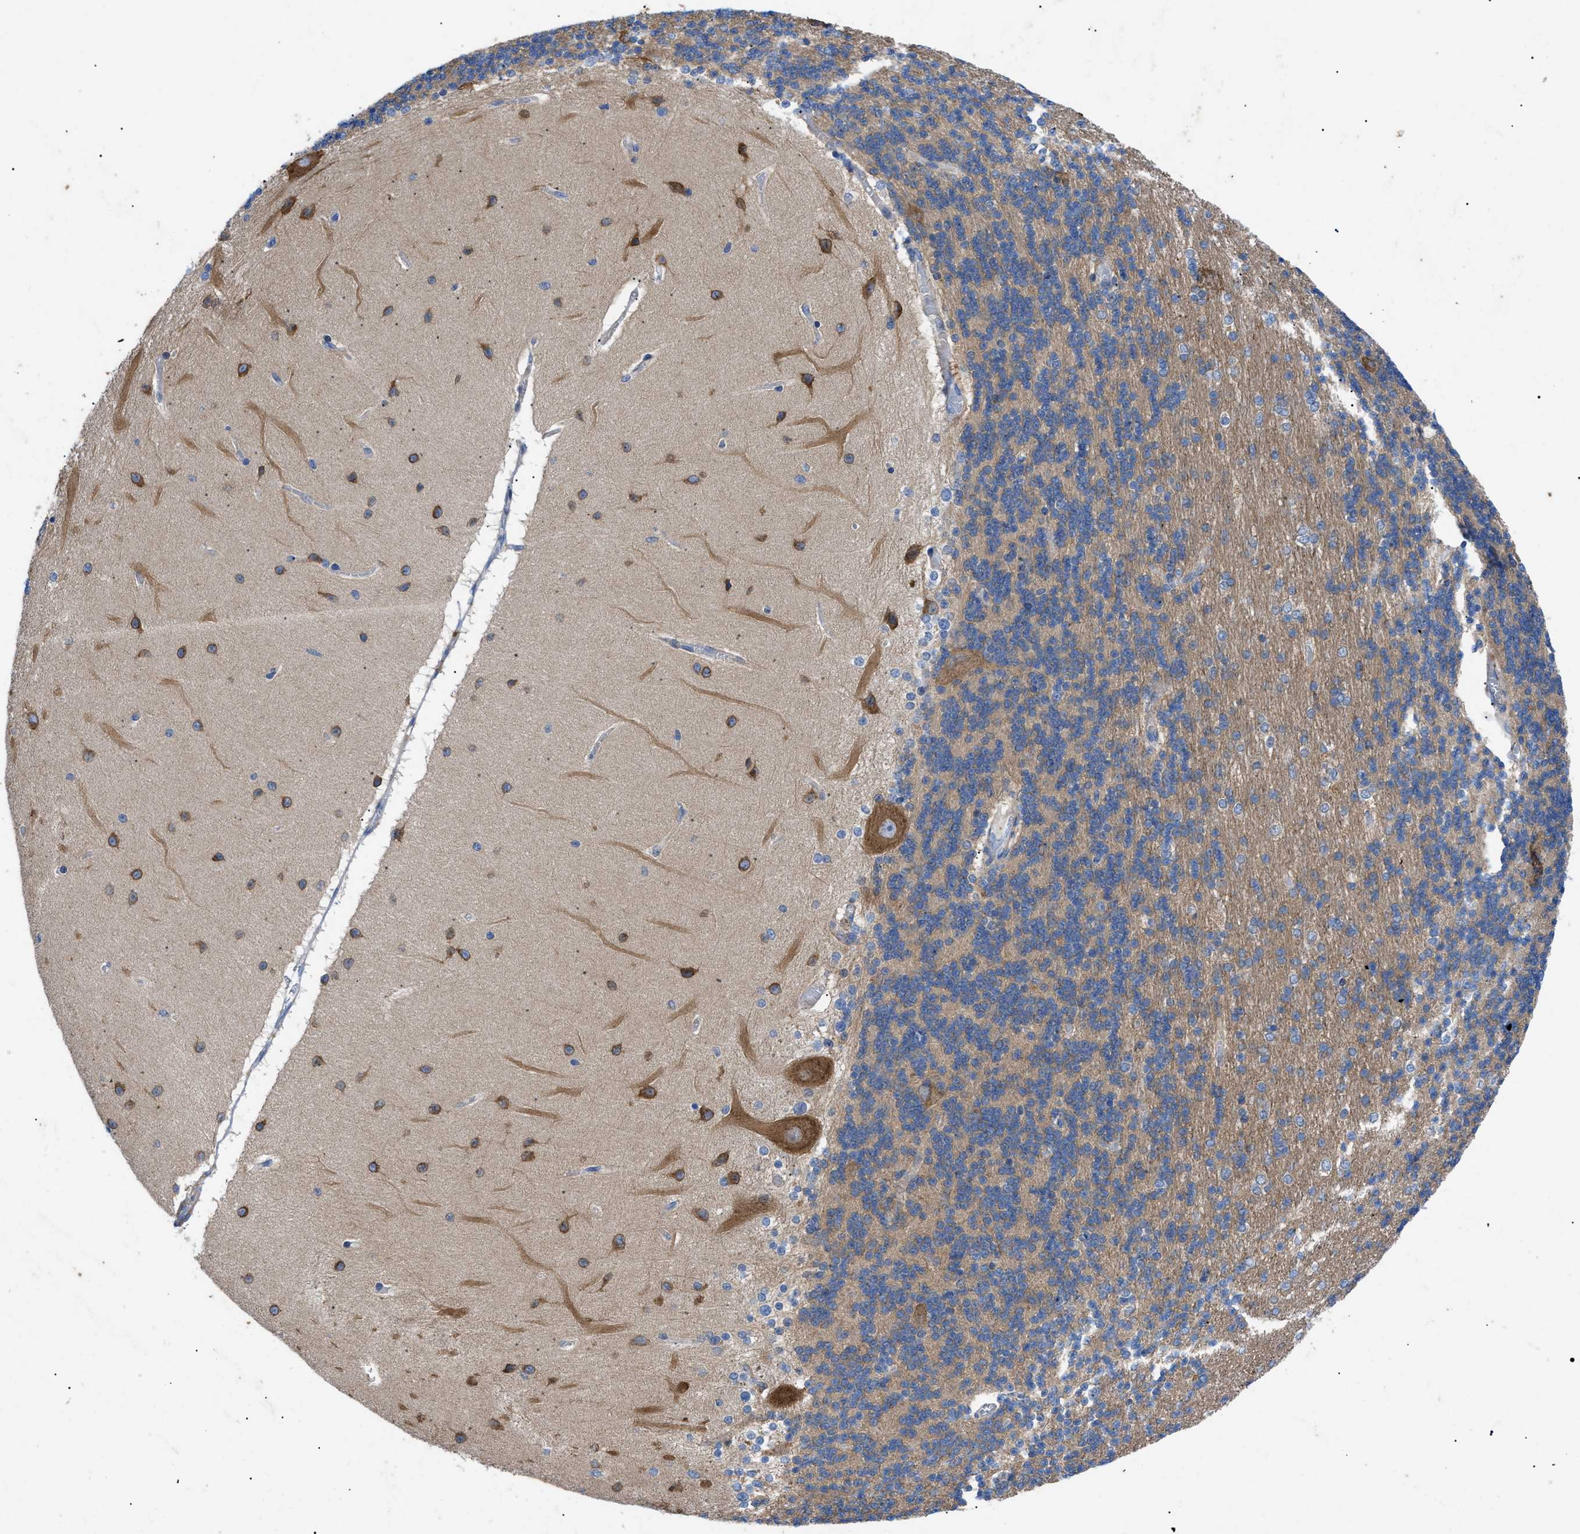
{"staining": {"intensity": "moderate", "quantity": ">75%", "location": "cytoplasmic/membranous"}, "tissue": "cerebellum", "cell_type": "Cells in granular layer", "image_type": "normal", "snomed": [{"axis": "morphology", "description": "Normal tissue, NOS"}, {"axis": "topography", "description": "Cerebellum"}], "caption": "This histopathology image shows immunohistochemistry (IHC) staining of benign cerebellum, with medium moderate cytoplasmic/membranous expression in approximately >75% of cells in granular layer.", "gene": "HSPB8", "patient": {"sex": "female", "age": 54}}